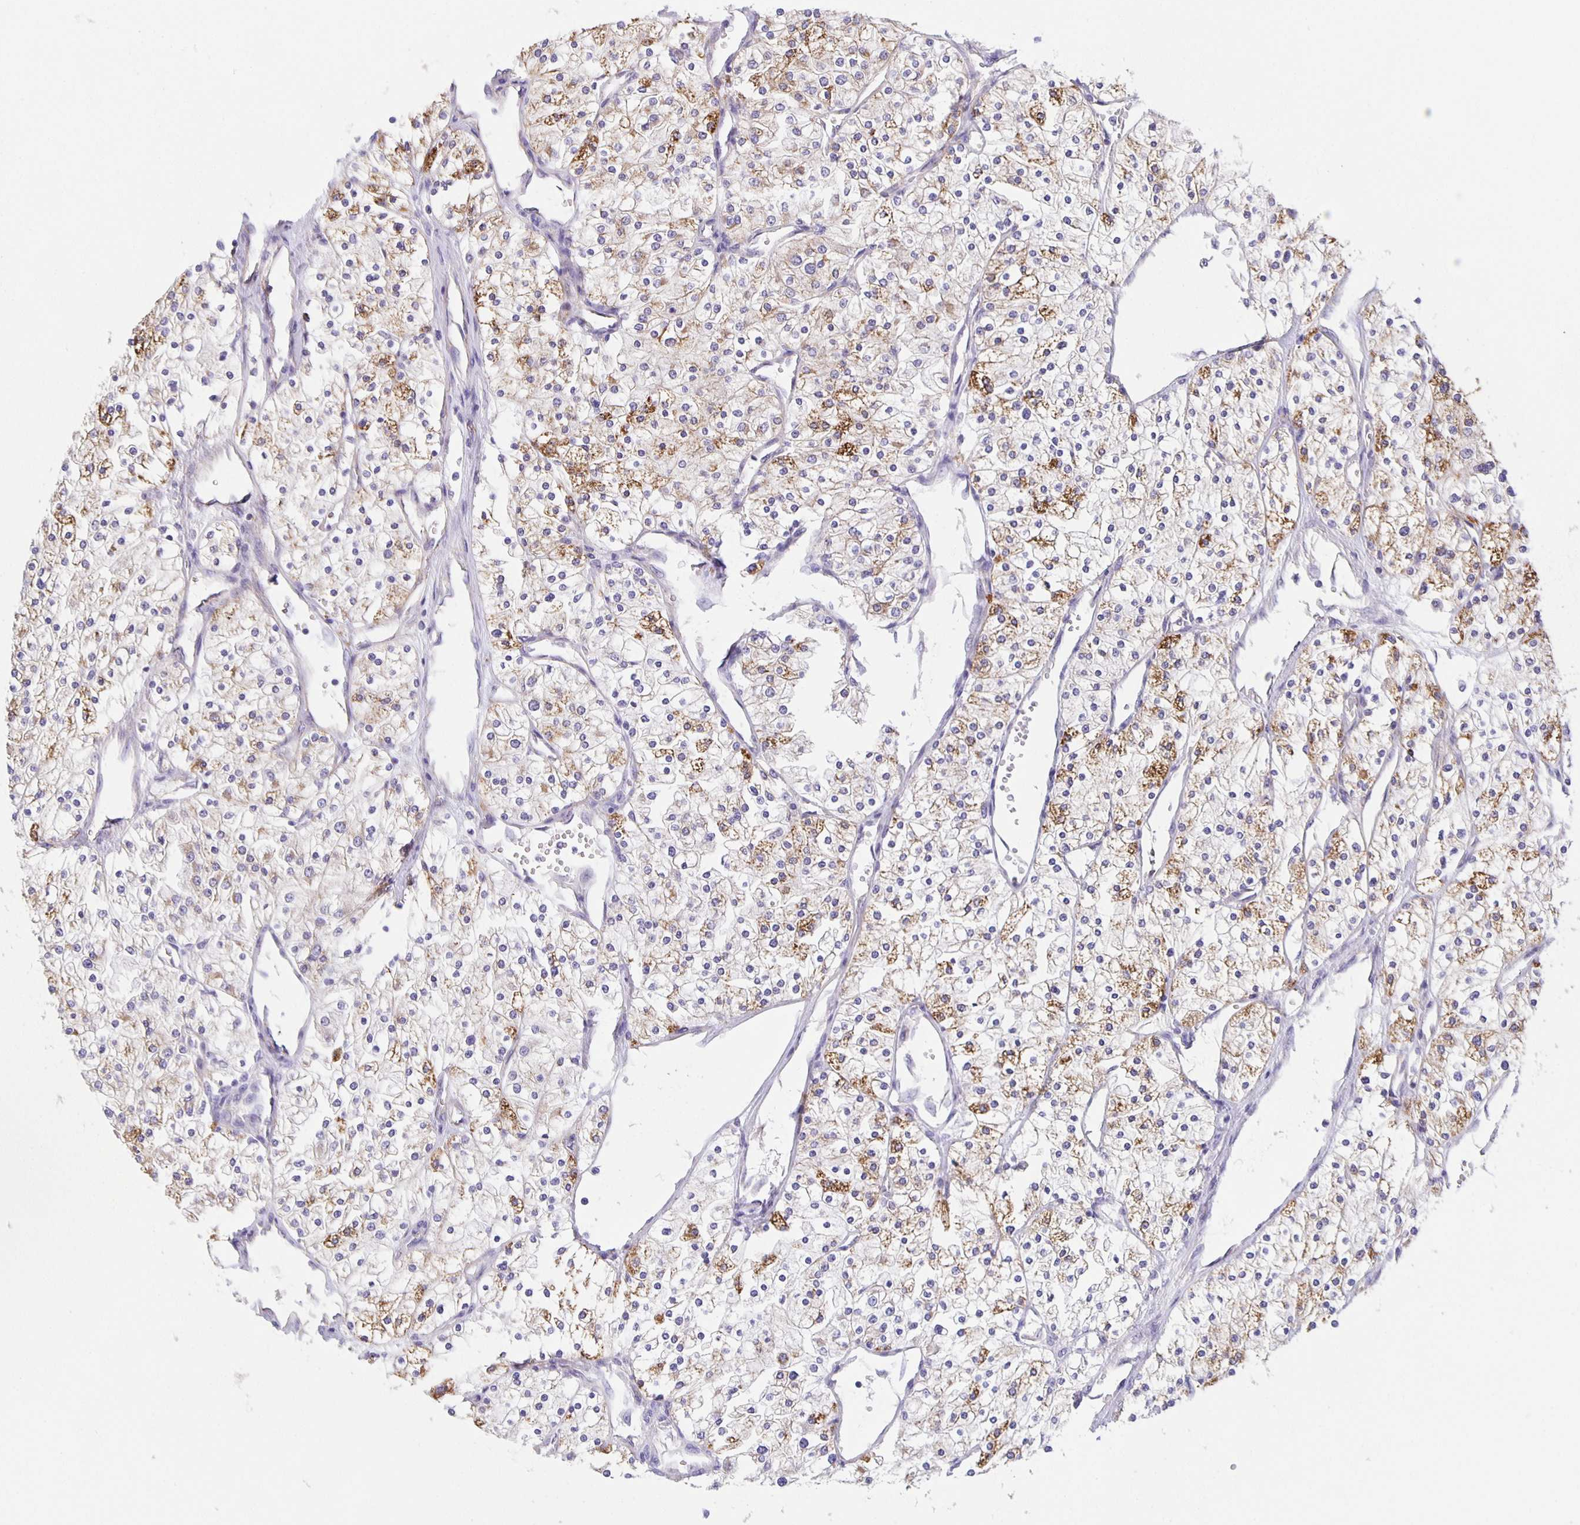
{"staining": {"intensity": "strong", "quantity": "<25%", "location": "cytoplasmic/membranous"}, "tissue": "renal cancer", "cell_type": "Tumor cells", "image_type": "cancer", "snomed": [{"axis": "morphology", "description": "Adenocarcinoma, NOS"}, {"axis": "topography", "description": "Kidney"}], "caption": "There is medium levels of strong cytoplasmic/membranous expression in tumor cells of renal cancer, as demonstrated by immunohistochemical staining (brown color).", "gene": "JMJD4", "patient": {"sex": "male", "age": 80}}